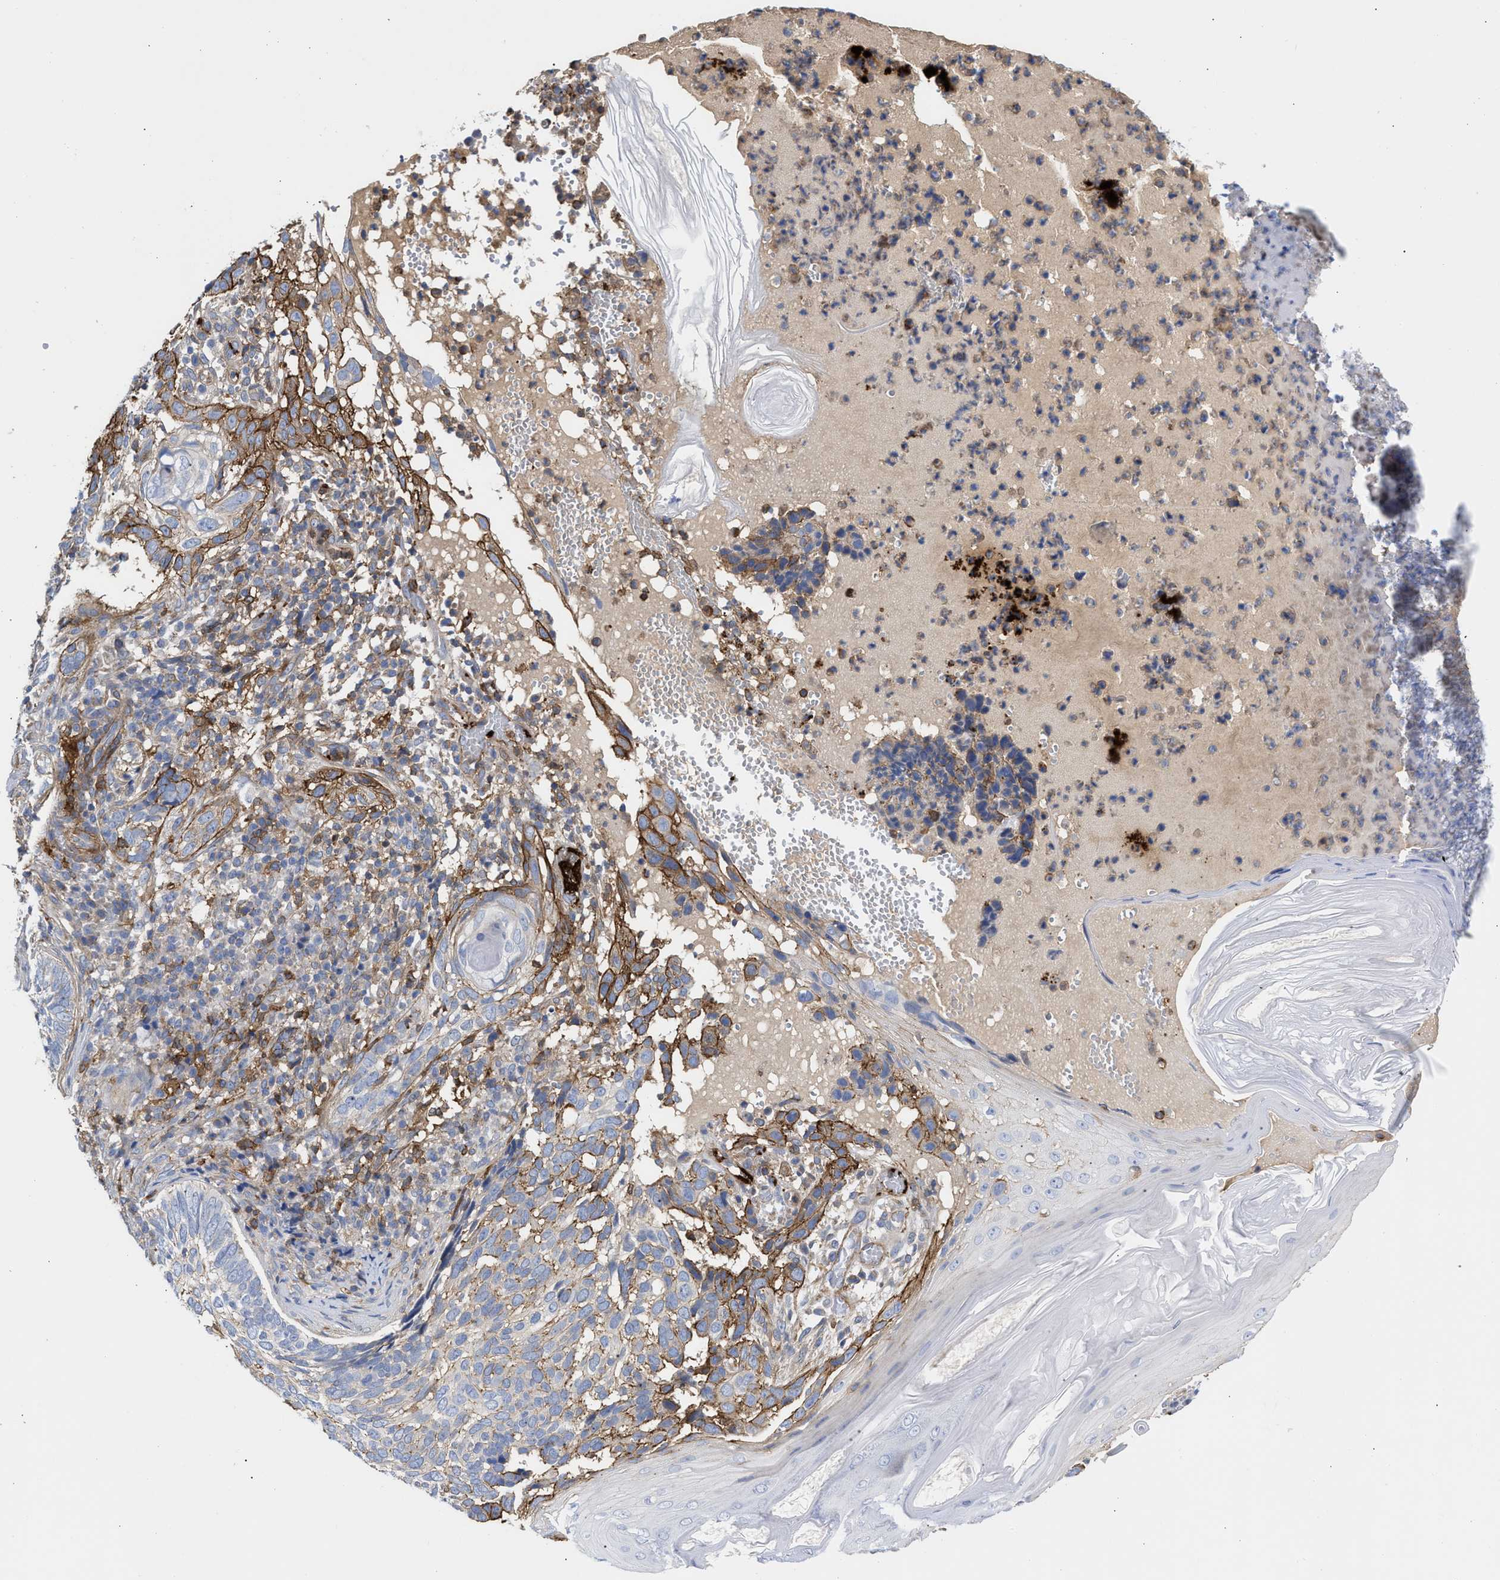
{"staining": {"intensity": "negative", "quantity": "none", "location": "none"}, "tissue": "skin cancer", "cell_type": "Tumor cells", "image_type": "cancer", "snomed": [{"axis": "morphology", "description": "Basal cell carcinoma"}, {"axis": "topography", "description": "Skin"}], "caption": "The micrograph demonstrates no significant positivity in tumor cells of skin cancer (basal cell carcinoma). (DAB (3,3'-diaminobenzidine) immunohistochemistry (IHC), high magnification).", "gene": "HS3ST5", "patient": {"sex": "female", "age": 89}}